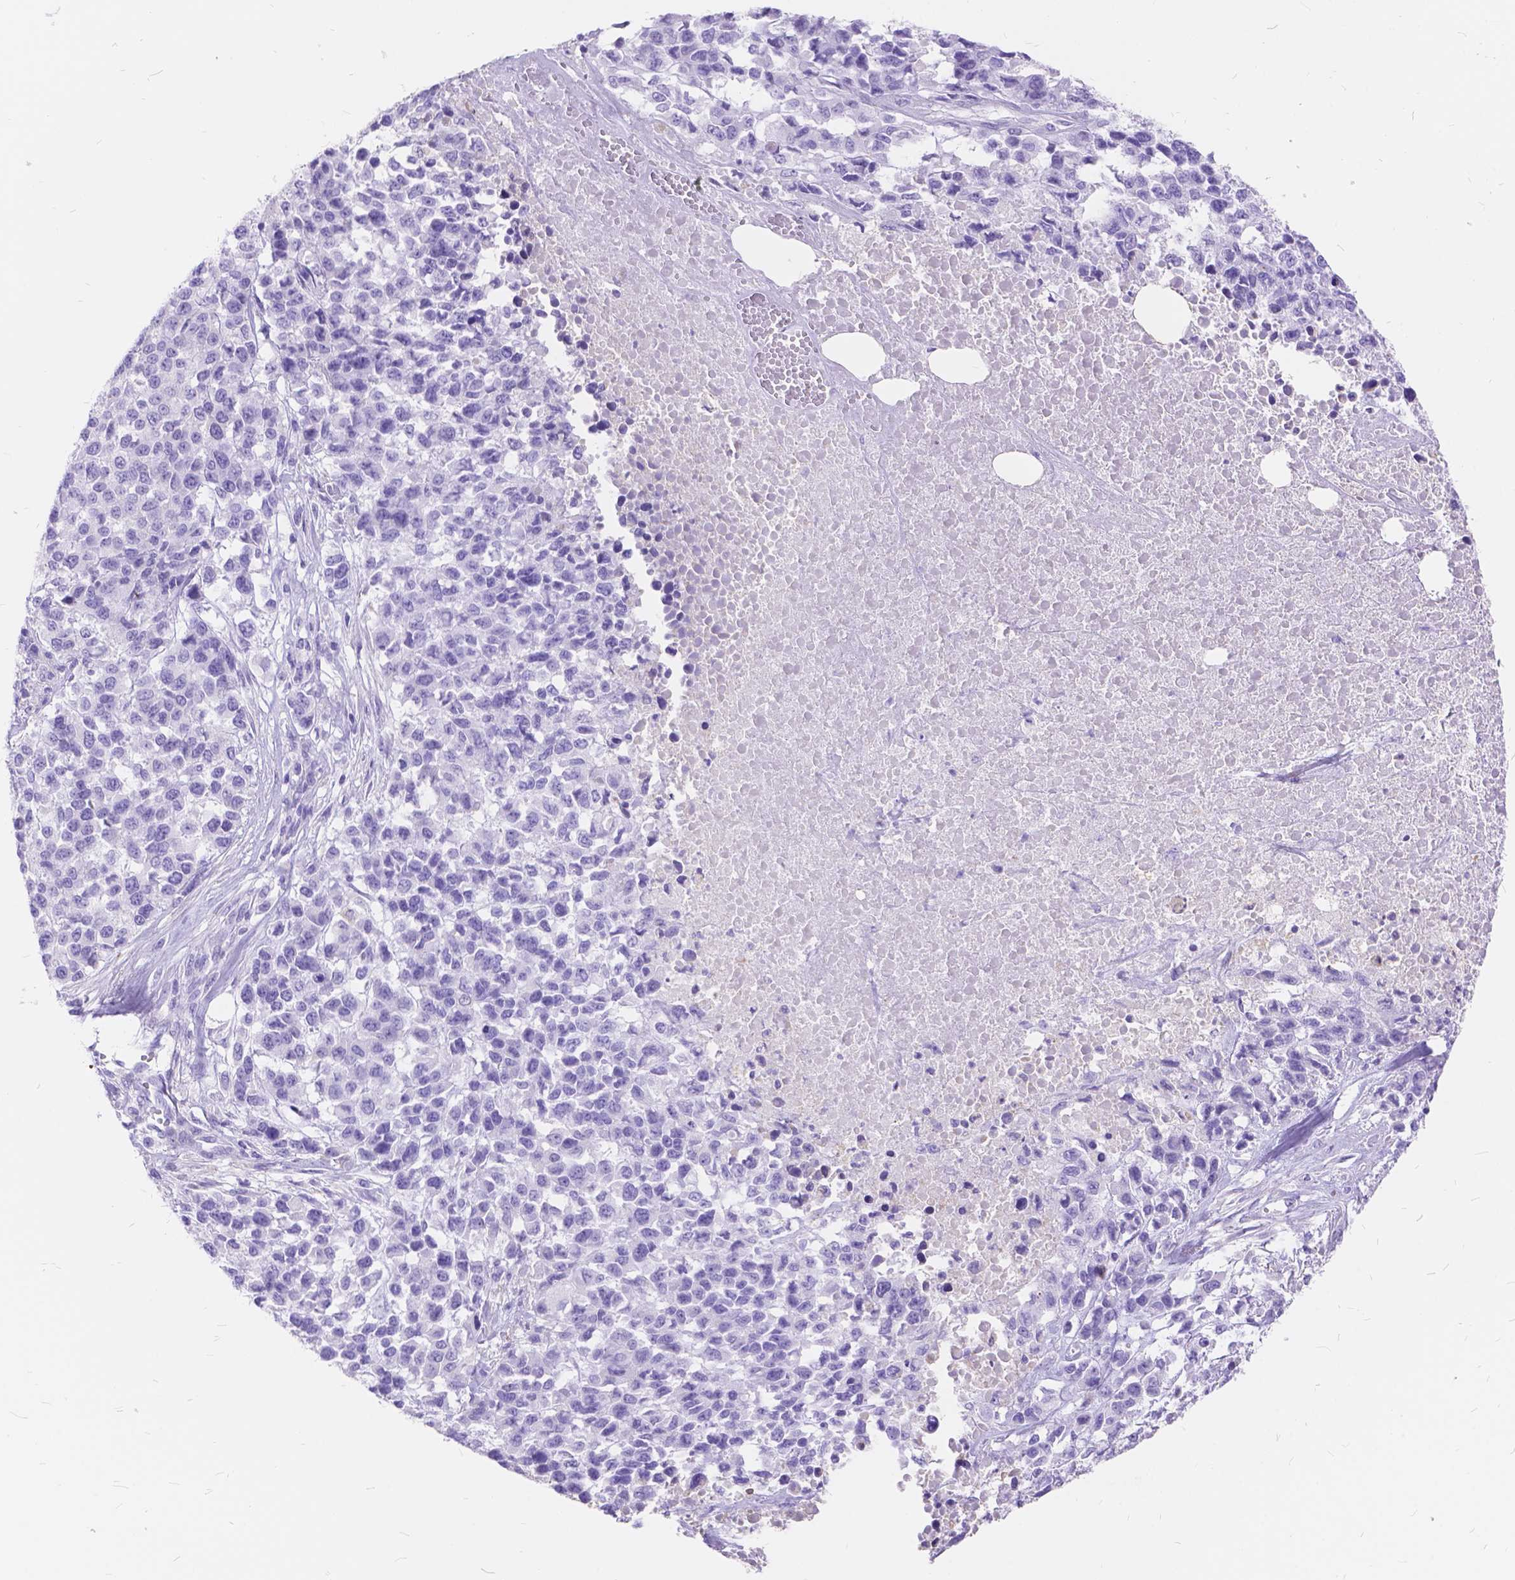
{"staining": {"intensity": "negative", "quantity": "none", "location": "none"}, "tissue": "melanoma", "cell_type": "Tumor cells", "image_type": "cancer", "snomed": [{"axis": "morphology", "description": "Malignant melanoma, Metastatic site"}, {"axis": "topography", "description": "Skin"}], "caption": "Immunohistochemical staining of malignant melanoma (metastatic site) reveals no significant staining in tumor cells.", "gene": "FOXL2", "patient": {"sex": "male", "age": 84}}